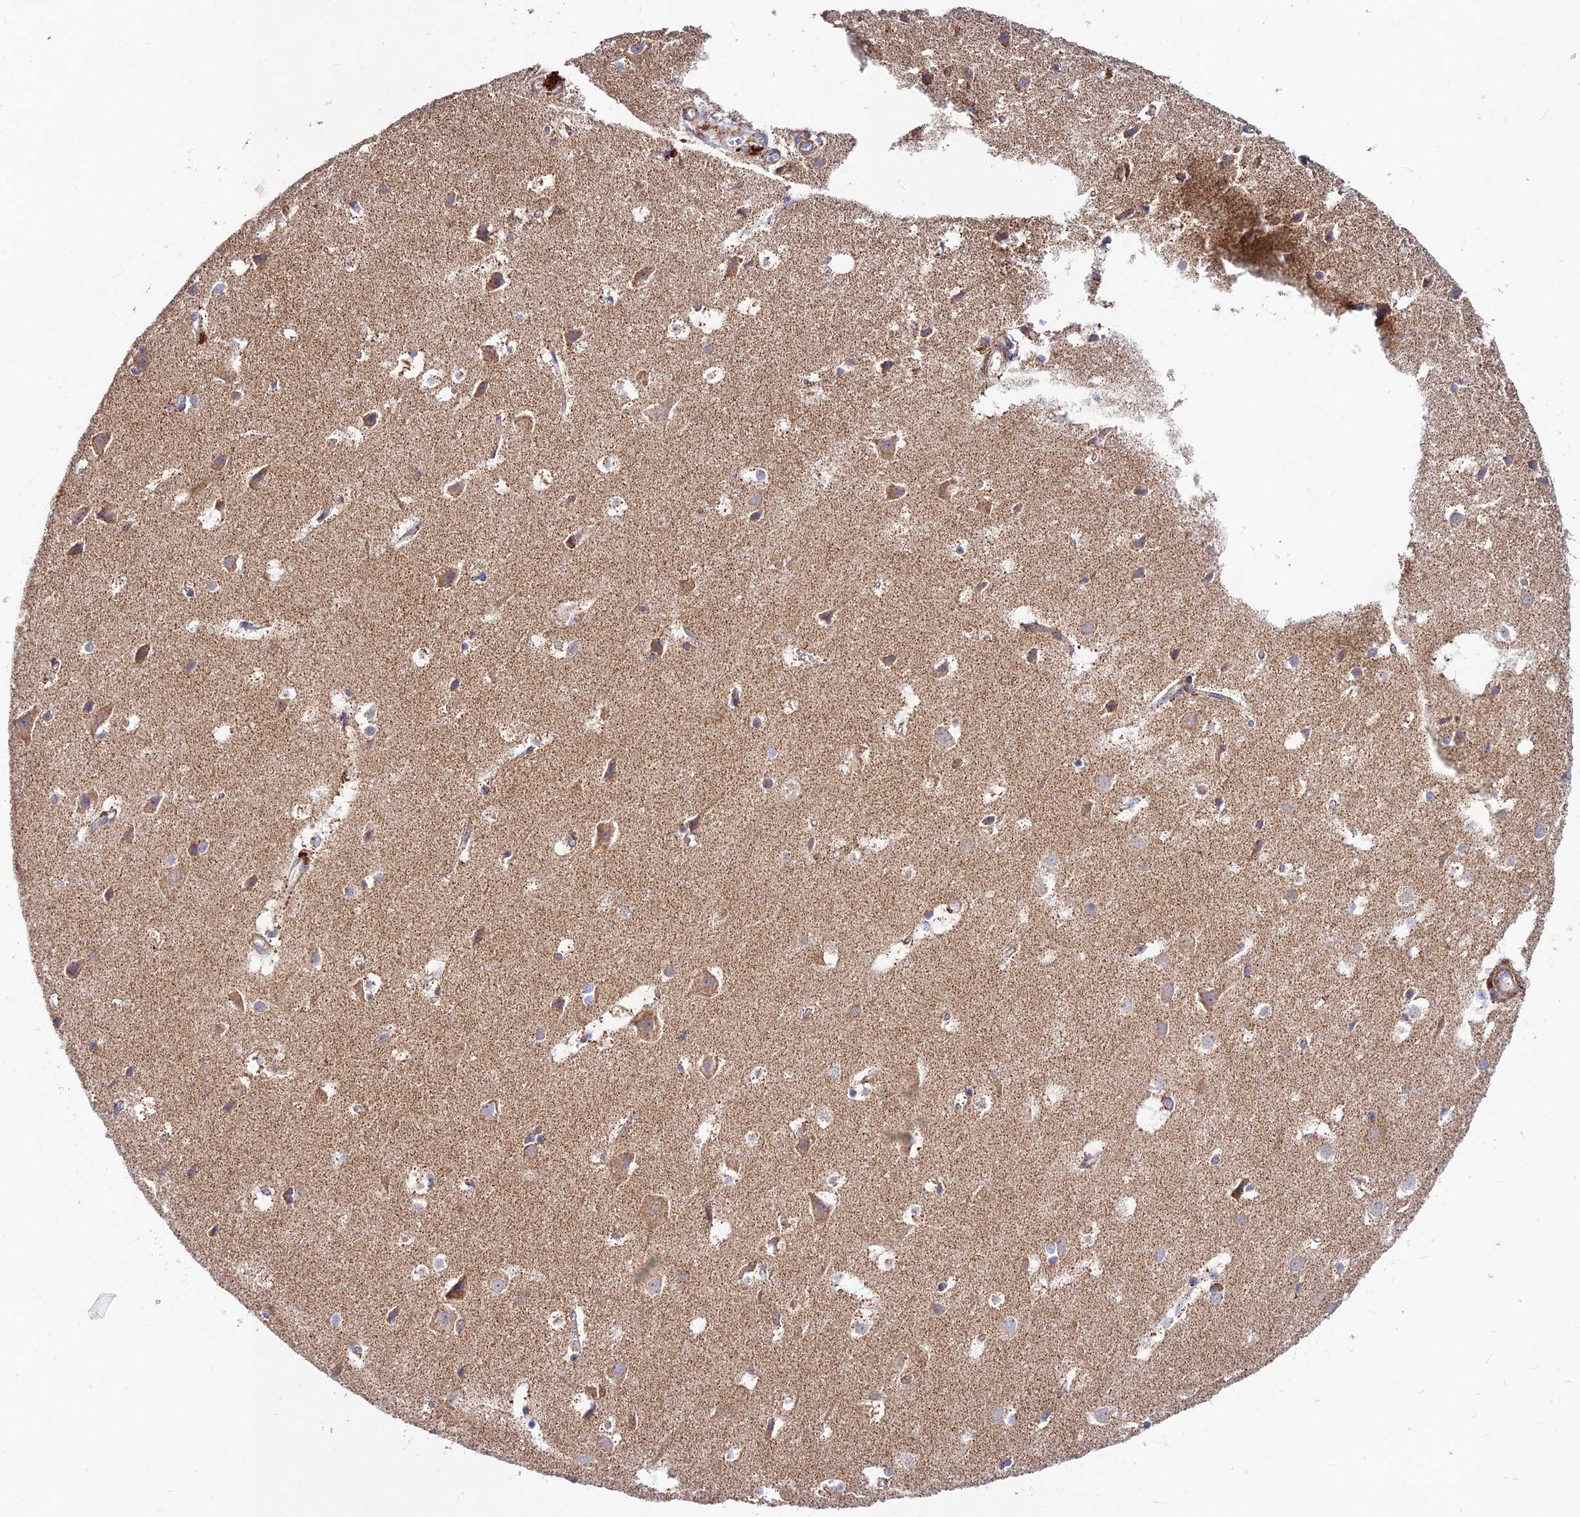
{"staining": {"intensity": "moderate", "quantity": ">75%", "location": "cytoplasmic/membranous"}, "tissue": "cerebral cortex", "cell_type": "Endothelial cells", "image_type": "normal", "snomed": [{"axis": "morphology", "description": "Normal tissue, NOS"}, {"axis": "topography", "description": "Cerebral cortex"}], "caption": "This image displays benign cerebral cortex stained with immunohistochemistry (IHC) to label a protein in brown. The cytoplasmic/membranous of endothelial cells show moderate positivity for the protein. Nuclei are counter-stained blue.", "gene": "KHDC3L", "patient": {"sex": "male", "age": 54}}